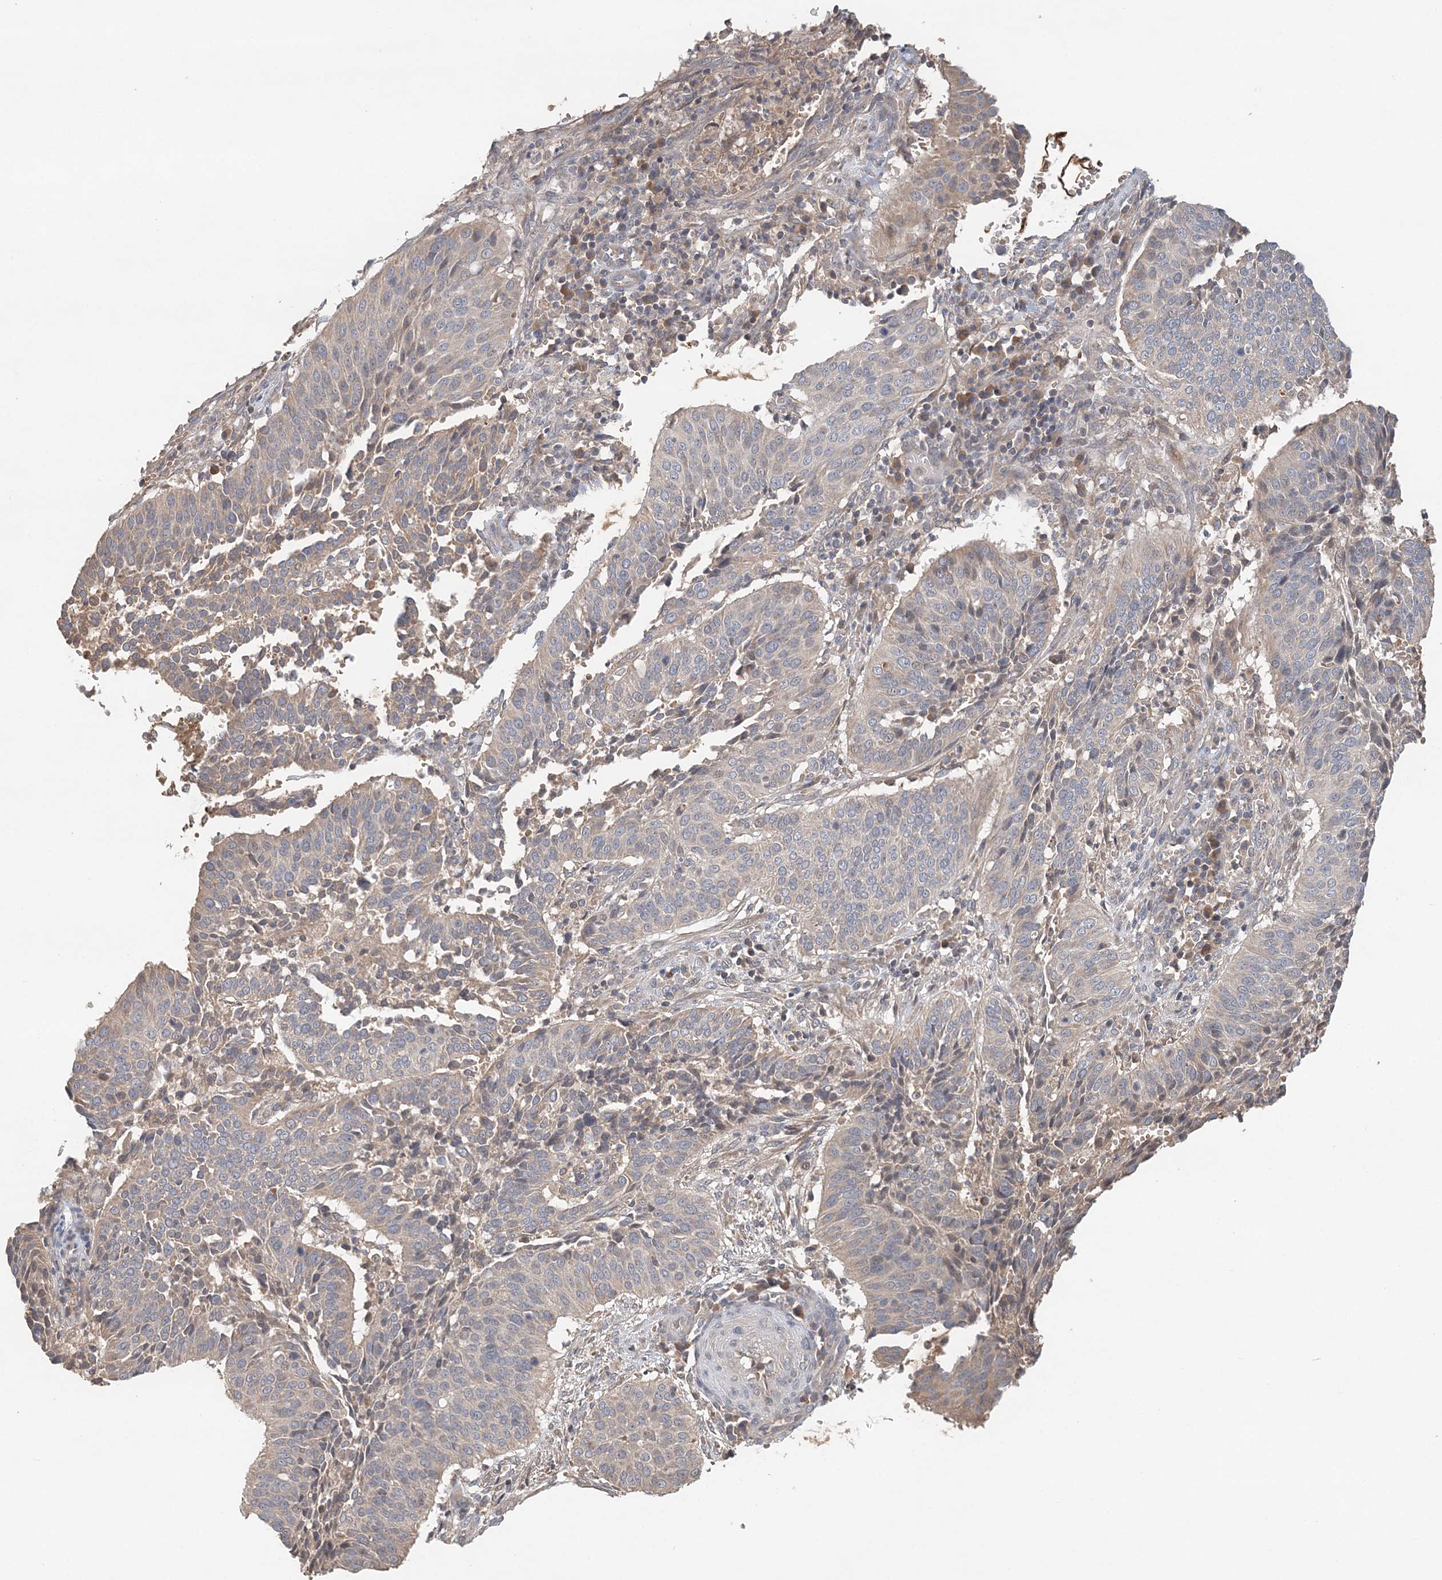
{"staining": {"intensity": "negative", "quantity": "none", "location": "none"}, "tissue": "cervical cancer", "cell_type": "Tumor cells", "image_type": "cancer", "snomed": [{"axis": "morphology", "description": "Normal tissue, NOS"}, {"axis": "morphology", "description": "Squamous cell carcinoma, NOS"}, {"axis": "topography", "description": "Cervix"}], "caption": "This image is of squamous cell carcinoma (cervical) stained with immunohistochemistry to label a protein in brown with the nuclei are counter-stained blue. There is no staining in tumor cells. Nuclei are stained in blue.", "gene": "SYCP3", "patient": {"sex": "female", "age": 39}}